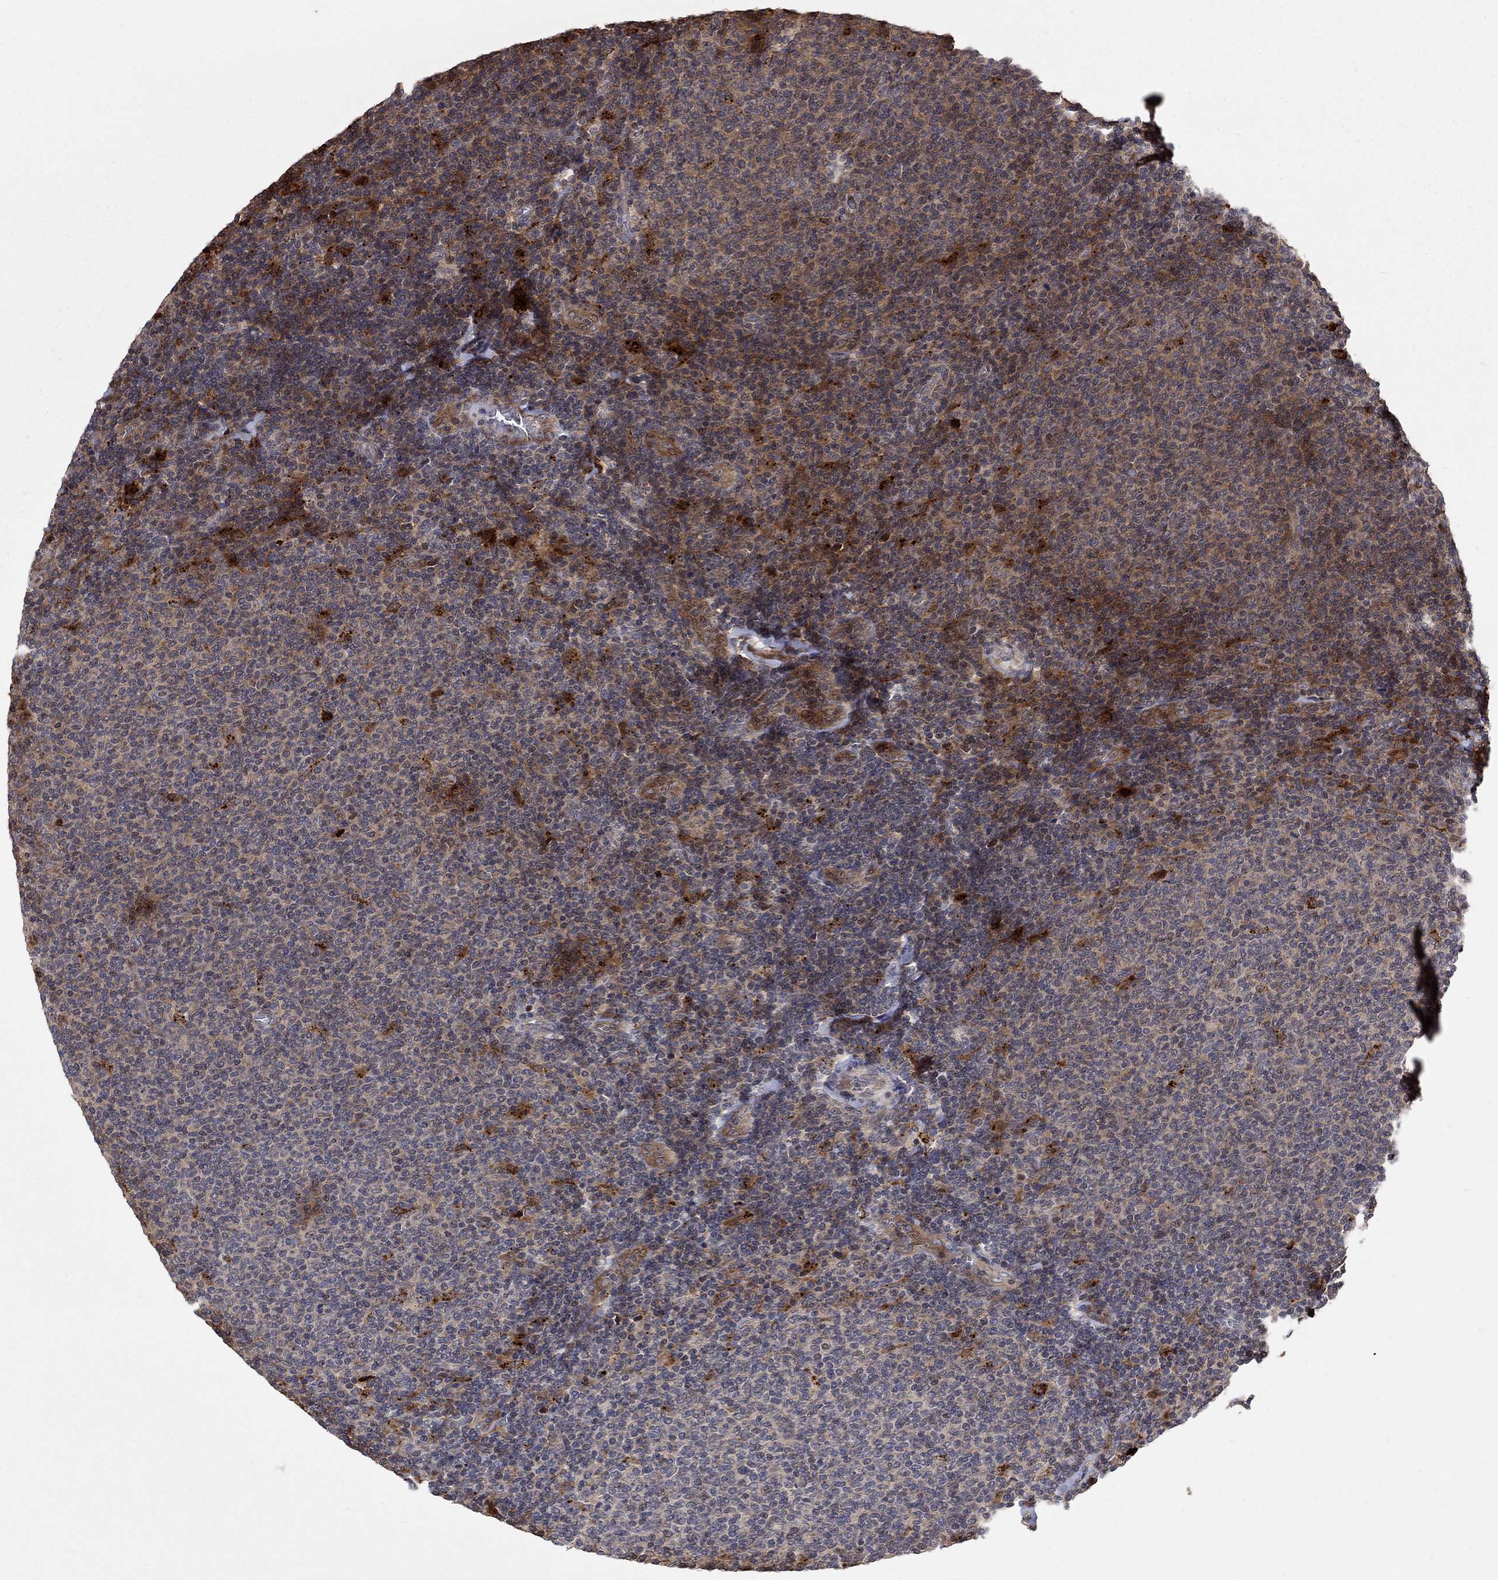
{"staining": {"intensity": "strong", "quantity": "25%-75%", "location": "cytoplasmic/membranous"}, "tissue": "lymphoma", "cell_type": "Tumor cells", "image_type": "cancer", "snomed": [{"axis": "morphology", "description": "Malignant lymphoma, non-Hodgkin's type, Low grade"}, {"axis": "topography", "description": "Lymph node"}], "caption": "IHC (DAB) staining of low-grade malignant lymphoma, non-Hodgkin's type exhibits strong cytoplasmic/membranous protein positivity in approximately 25%-75% of tumor cells. (Stains: DAB in brown, nuclei in blue, Microscopy: brightfield microscopy at high magnification).", "gene": "LPCAT4", "patient": {"sex": "male", "age": 52}}